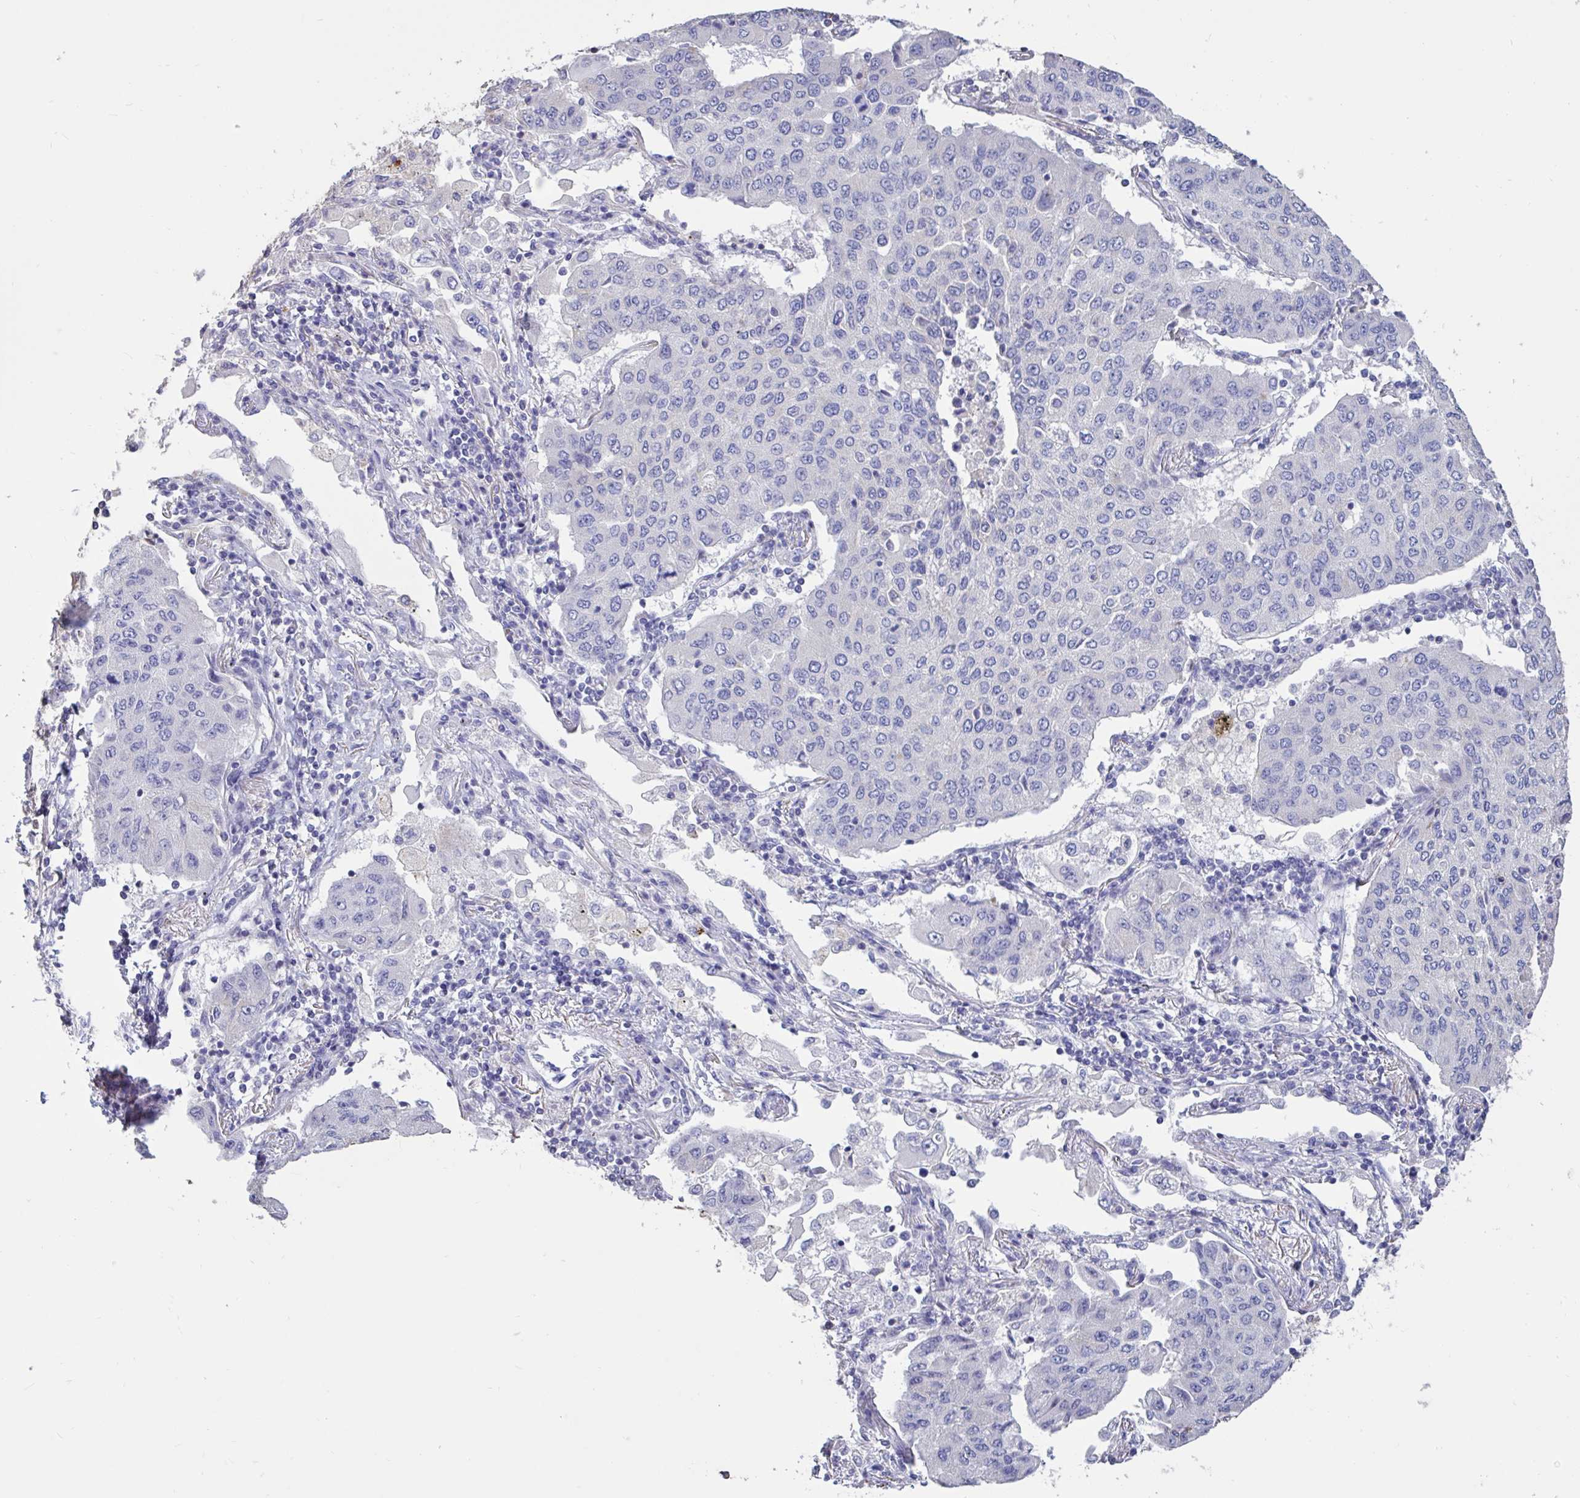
{"staining": {"intensity": "negative", "quantity": "none", "location": "none"}, "tissue": "lung cancer", "cell_type": "Tumor cells", "image_type": "cancer", "snomed": [{"axis": "morphology", "description": "Squamous cell carcinoma, NOS"}, {"axis": "topography", "description": "Lung"}], "caption": "Lung squamous cell carcinoma stained for a protein using IHC shows no positivity tumor cells.", "gene": "DDX39A", "patient": {"sex": "male", "age": 74}}